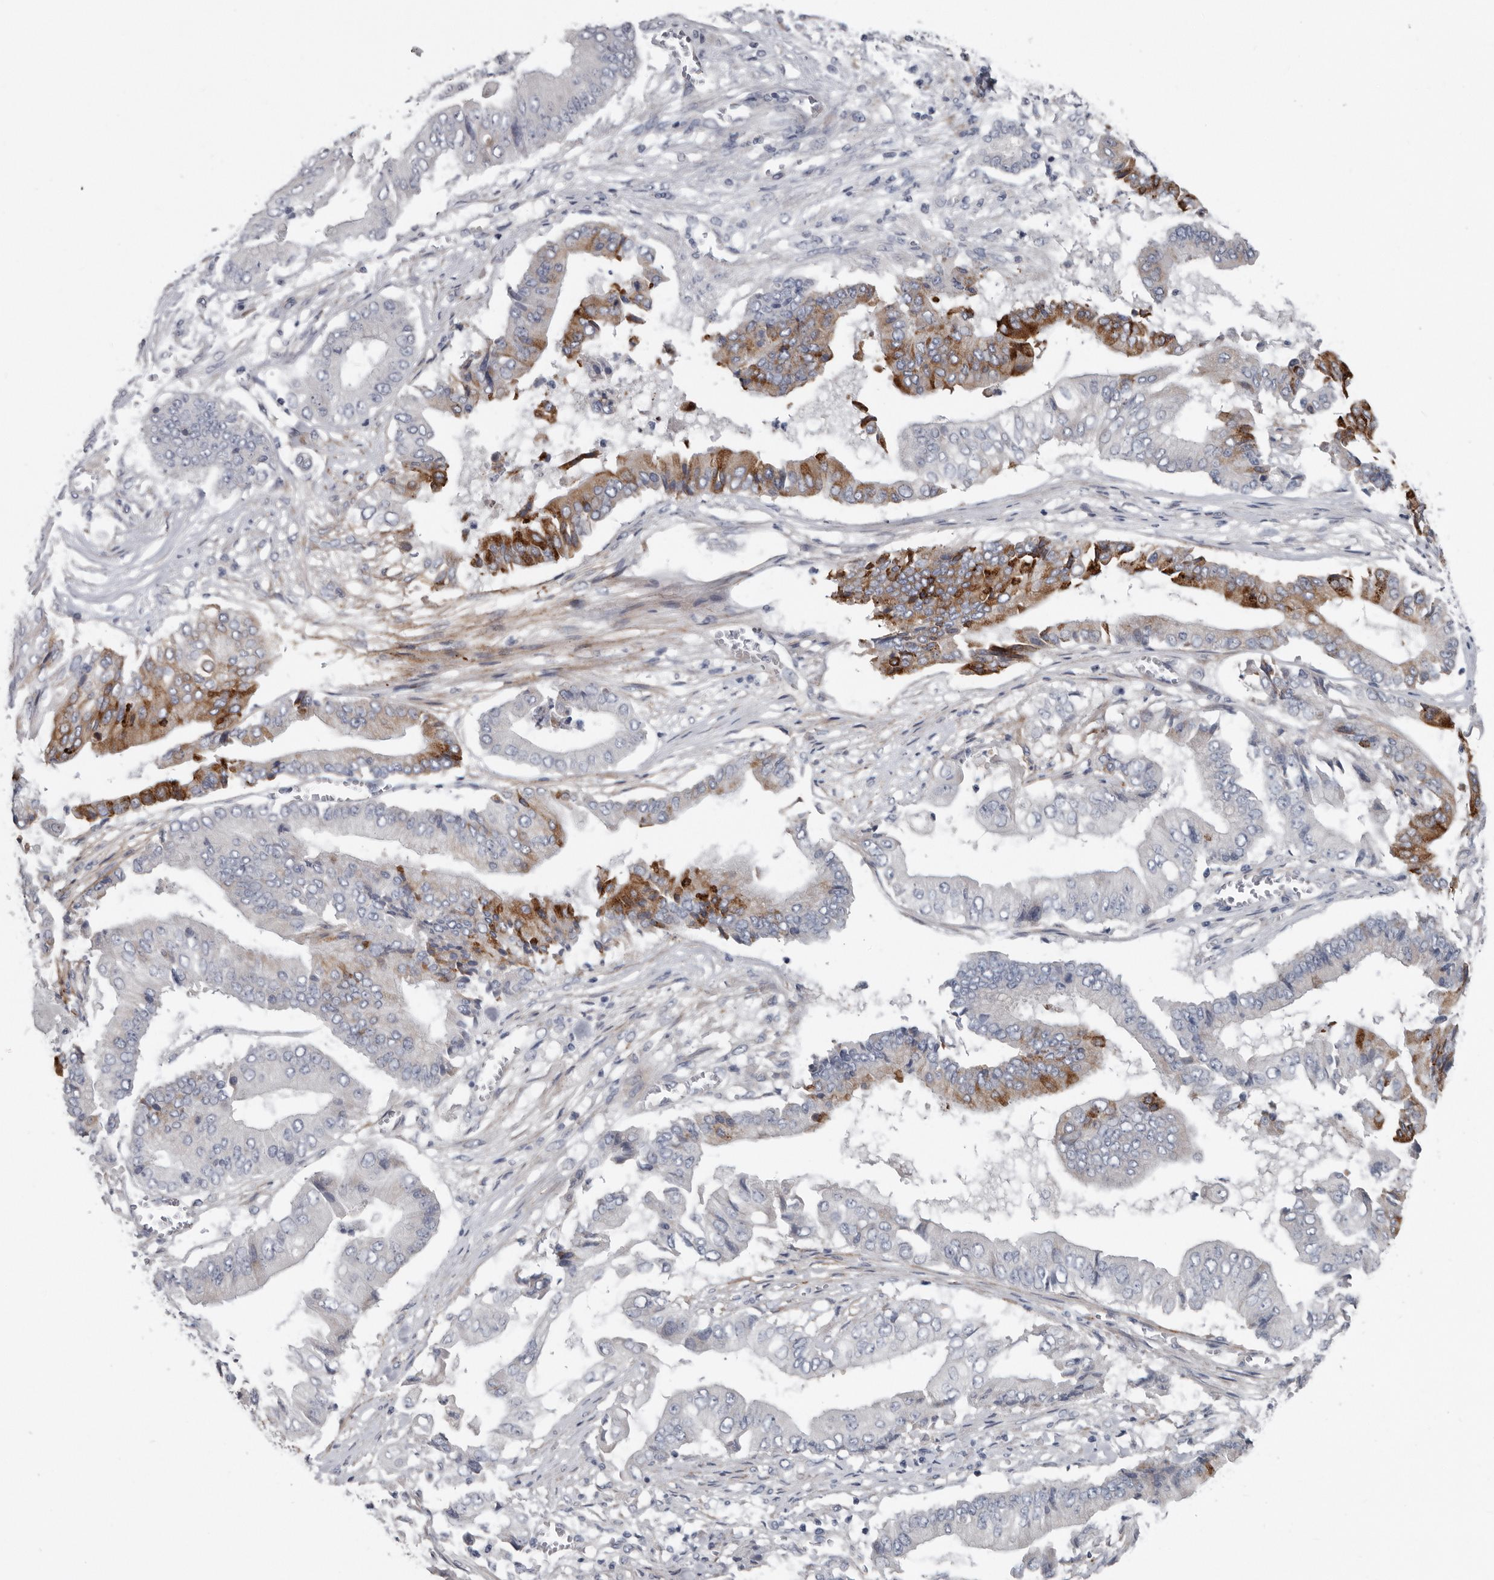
{"staining": {"intensity": "moderate", "quantity": "<25%", "location": "cytoplasmic/membranous"}, "tissue": "pancreatic cancer", "cell_type": "Tumor cells", "image_type": "cancer", "snomed": [{"axis": "morphology", "description": "Adenocarcinoma, NOS"}, {"axis": "topography", "description": "Pancreas"}], "caption": "Immunohistochemistry (IHC) staining of pancreatic cancer (adenocarcinoma), which demonstrates low levels of moderate cytoplasmic/membranous staining in approximately <25% of tumor cells indicating moderate cytoplasmic/membranous protein staining. The staining was performed using DAB (3,3'-diaminobenzidine) (brown) for protein detection and nuclei were counterstained in hematoxylin (blue).", "gene": "ZNF114", "patient": {"sex": "female", "age": 77}}